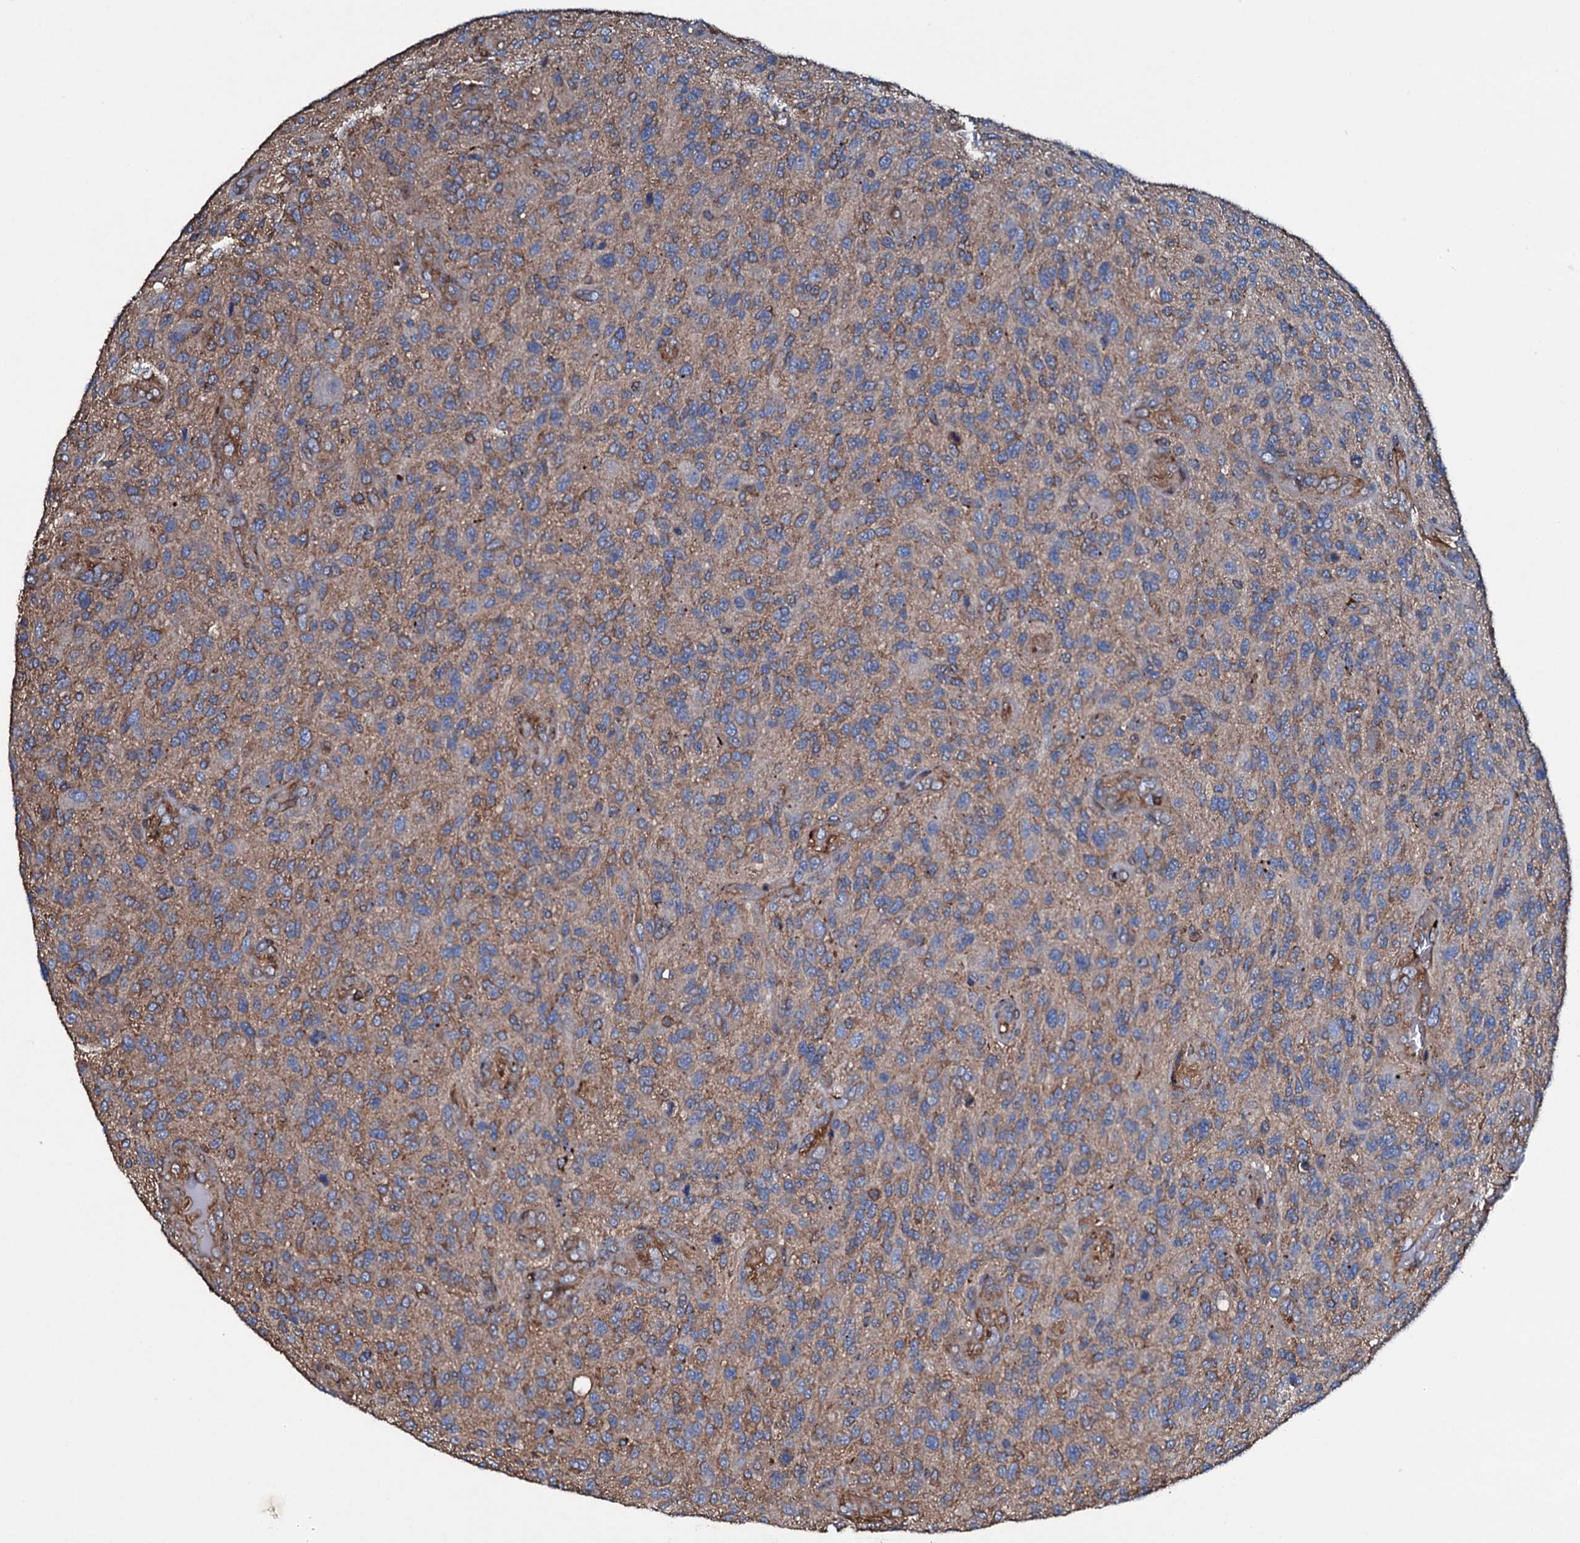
{"staining": {"intensity": "weak", "quantity": "<25%", "location": "cytoplasmic/membranous"}, "tissue": "glioma", "cell_type": "Tumor cells", "image_type": "cancer", "snomed": [{"axis": "morphology", "description": "Glioma, malignant, High grade"}, {"axis": "topography", "description": "Brain"}], "caption": "Tumor cells are negative for brown protein staining in glioma.", "gene": "MS4A4E", "patient": {"sex": "male", "age": 47}}